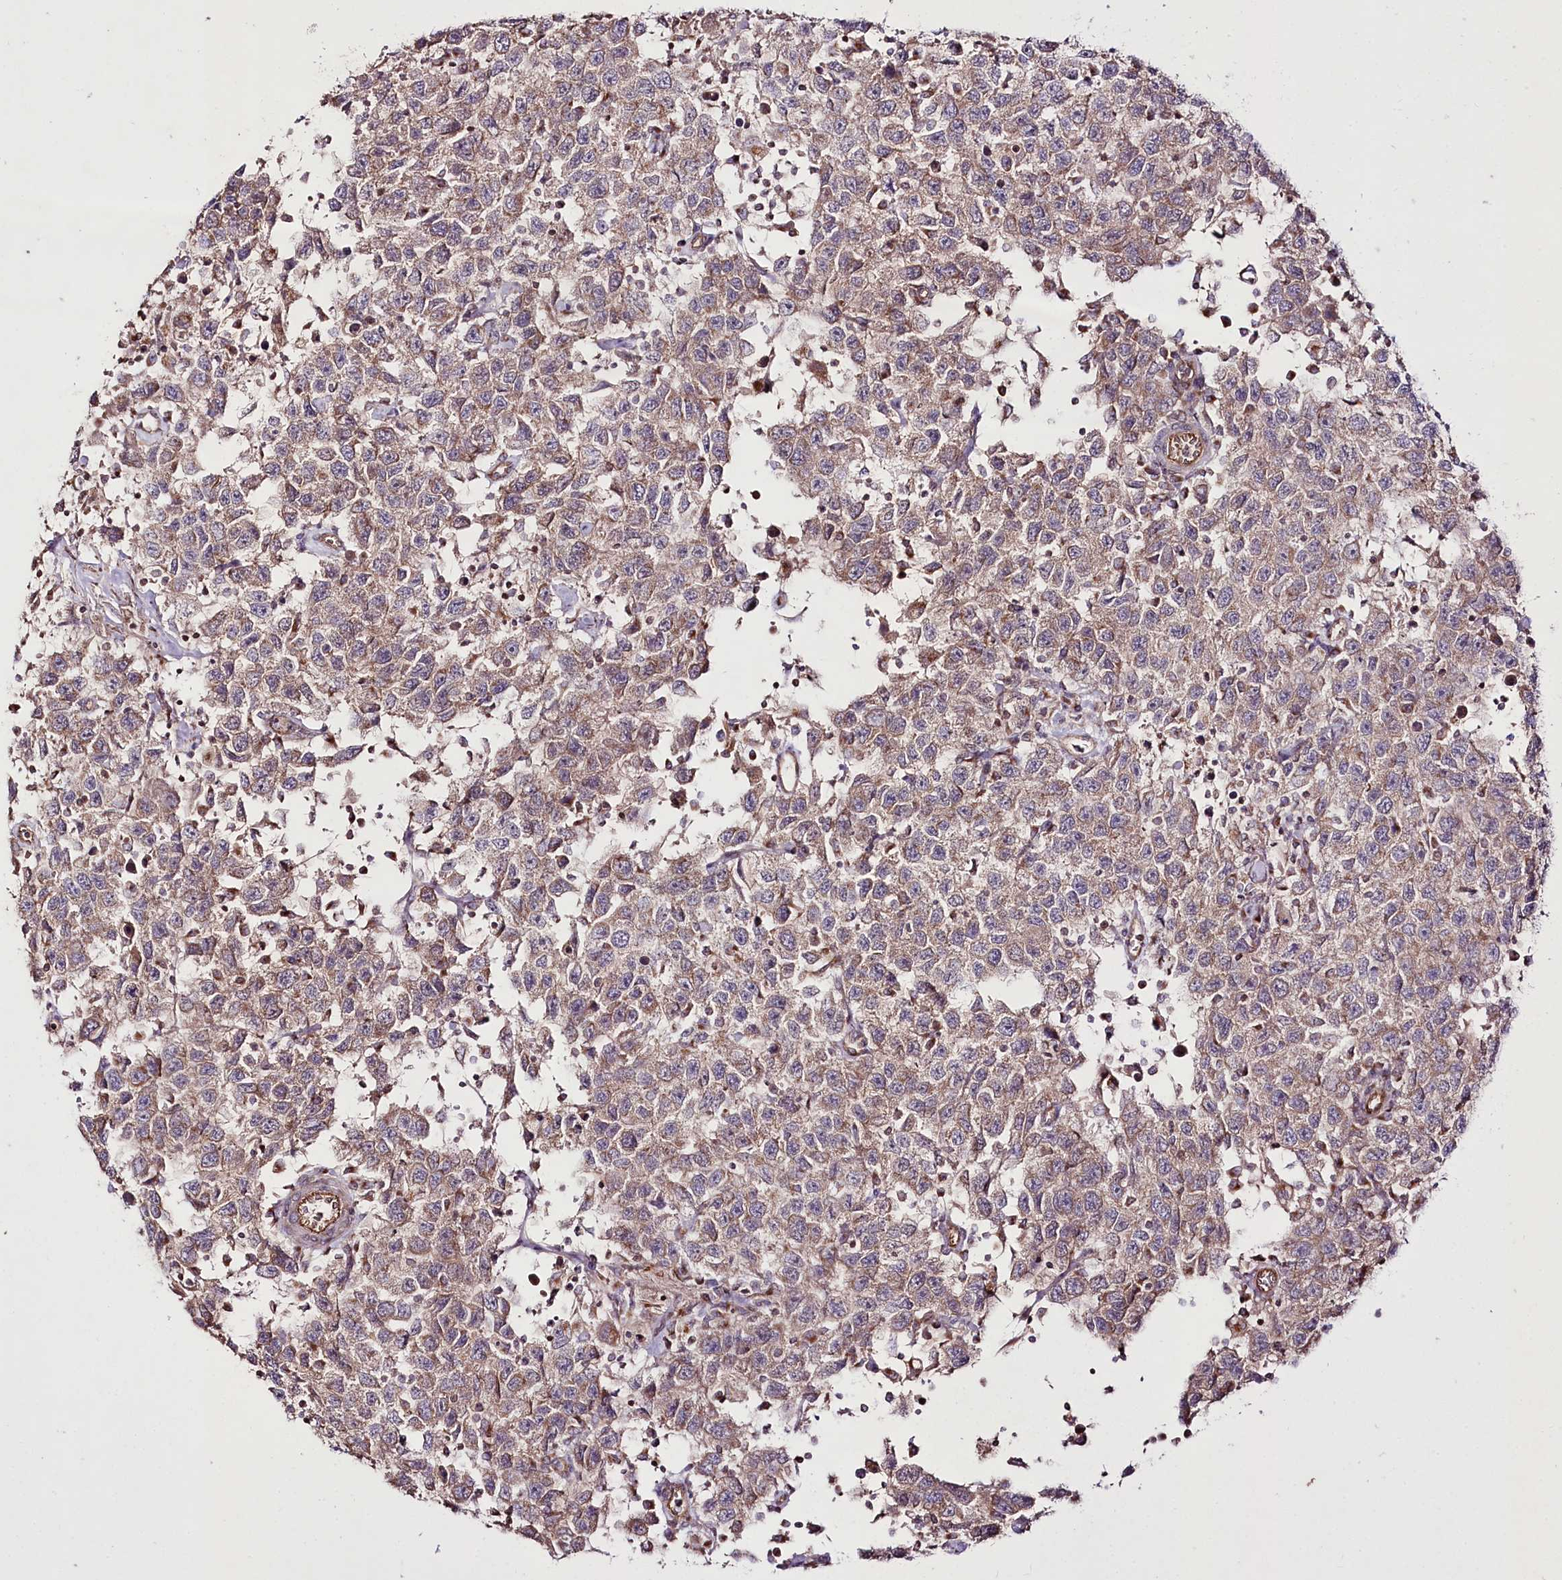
{"staining": {"intensity": "moderate", "quantity": "25%-75%", "location": "cytoplasmic/membranous"}, "tissue": "testis cancer", "cell_type": "Tumor cells", "image_type": "cancer", "snomed": [{"axis": "morphology", "description": "Seminoma, NOS"}, {"axis": "topography", "description": "Testis"}], "caption": "Immunohistochemical staining of human testis cancer shows medium levels of moderate cytoplasmic/membranous staining in about 25%-75% of tumor cells.", "gene": "REXO2", "patient": {"sex": "male", "age": 41}}